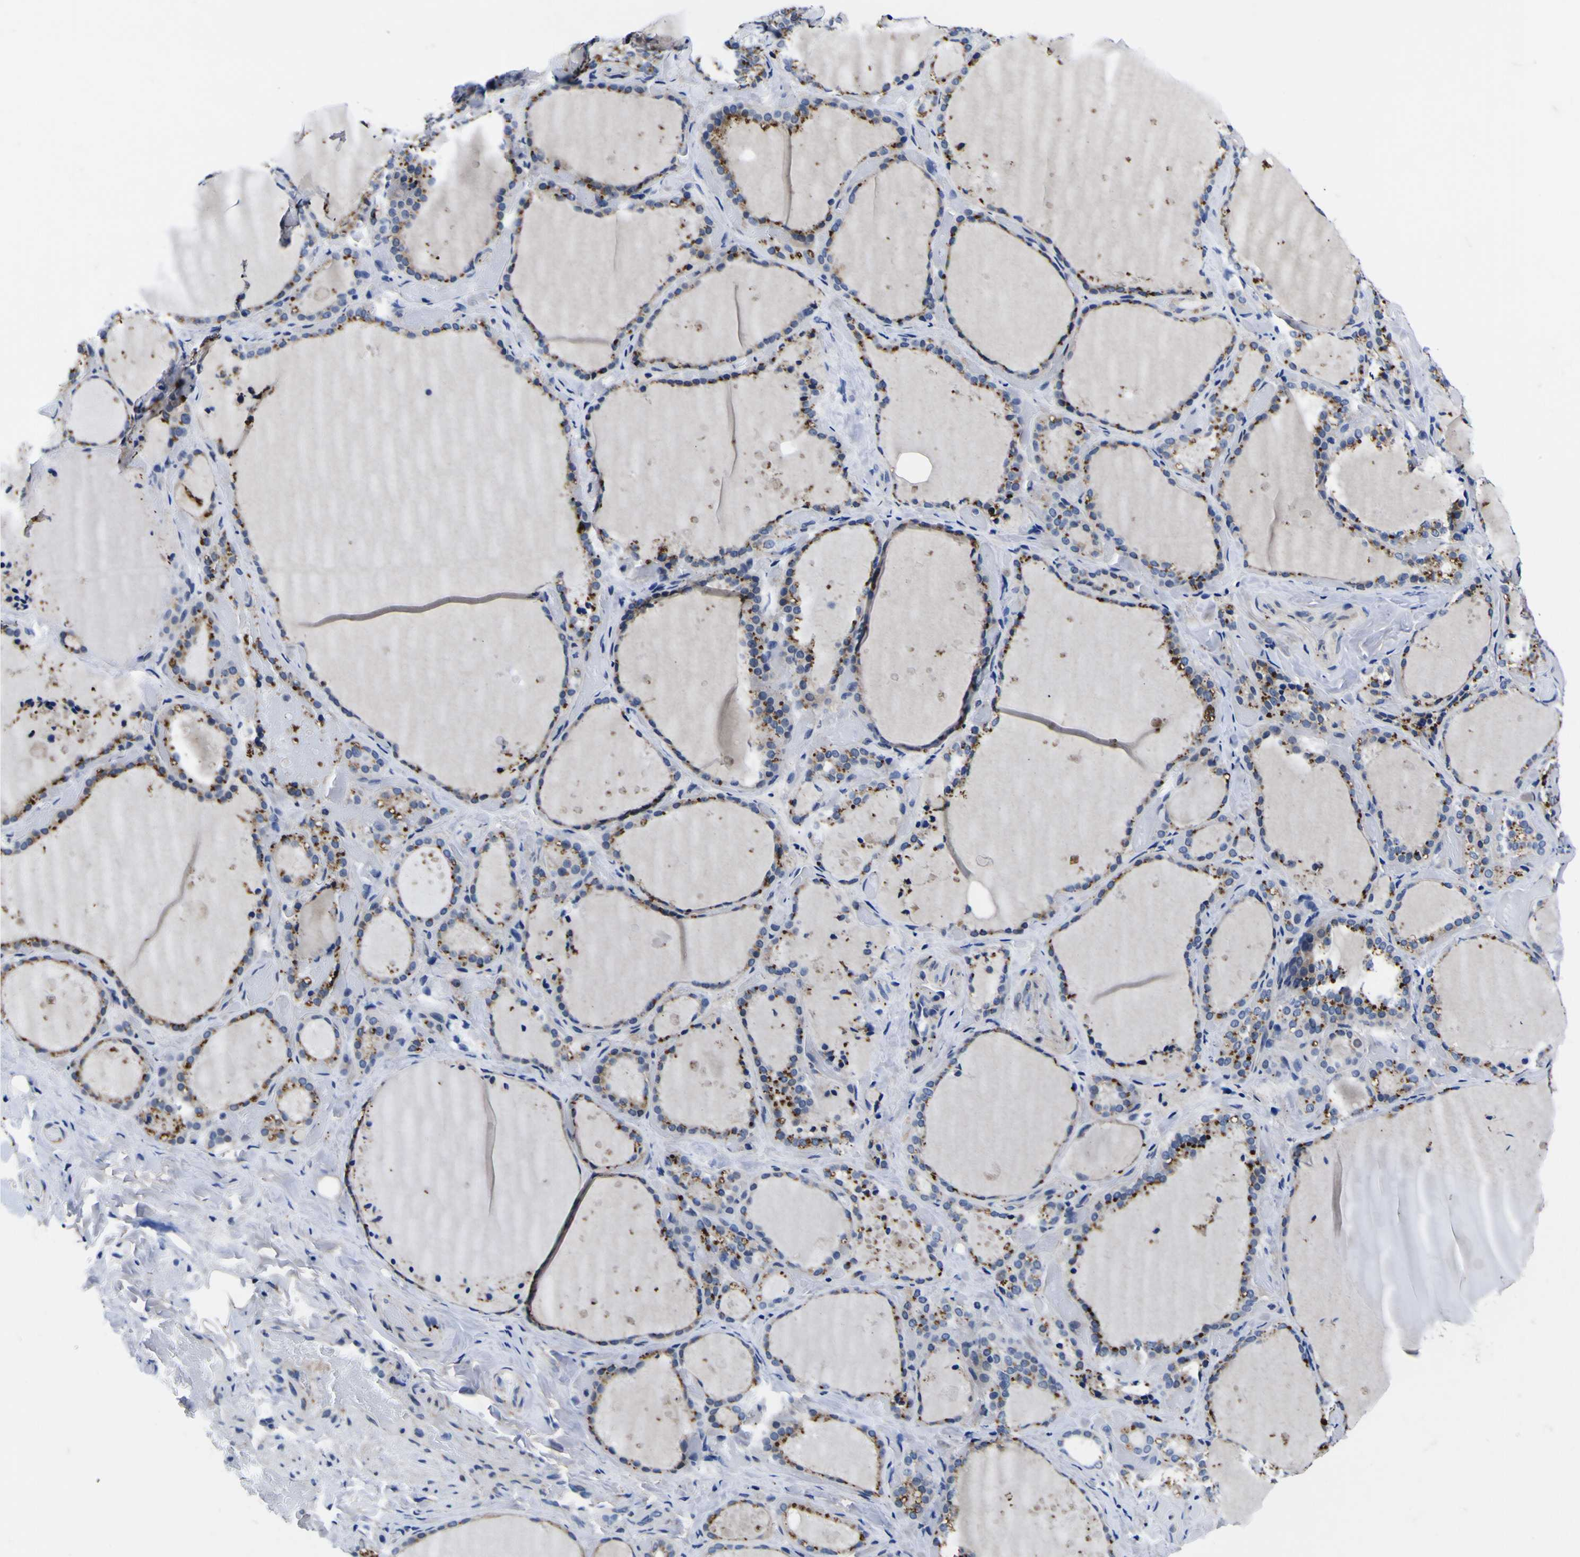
{"staining": {"intensity": "moderate", "quantity": ">75%", "location": "cytoplasmic/membranous"}, "tissue": "thyroid gland", "cell_type": "Glandular cells", "image_type": "normal", "snomed": [{"axis": "morphology", "description": "Normal tissue, NOS"}, {"axis": "topography", "description": "Thyroid gland"}], "caption": "Protein analysis of benign thyroid gland displays moderate cytoplasmic/membranous expression in about >75% of glandular cells.", "gene": "IGFLR1", "patient": {"sex": "female", "age": 44}}